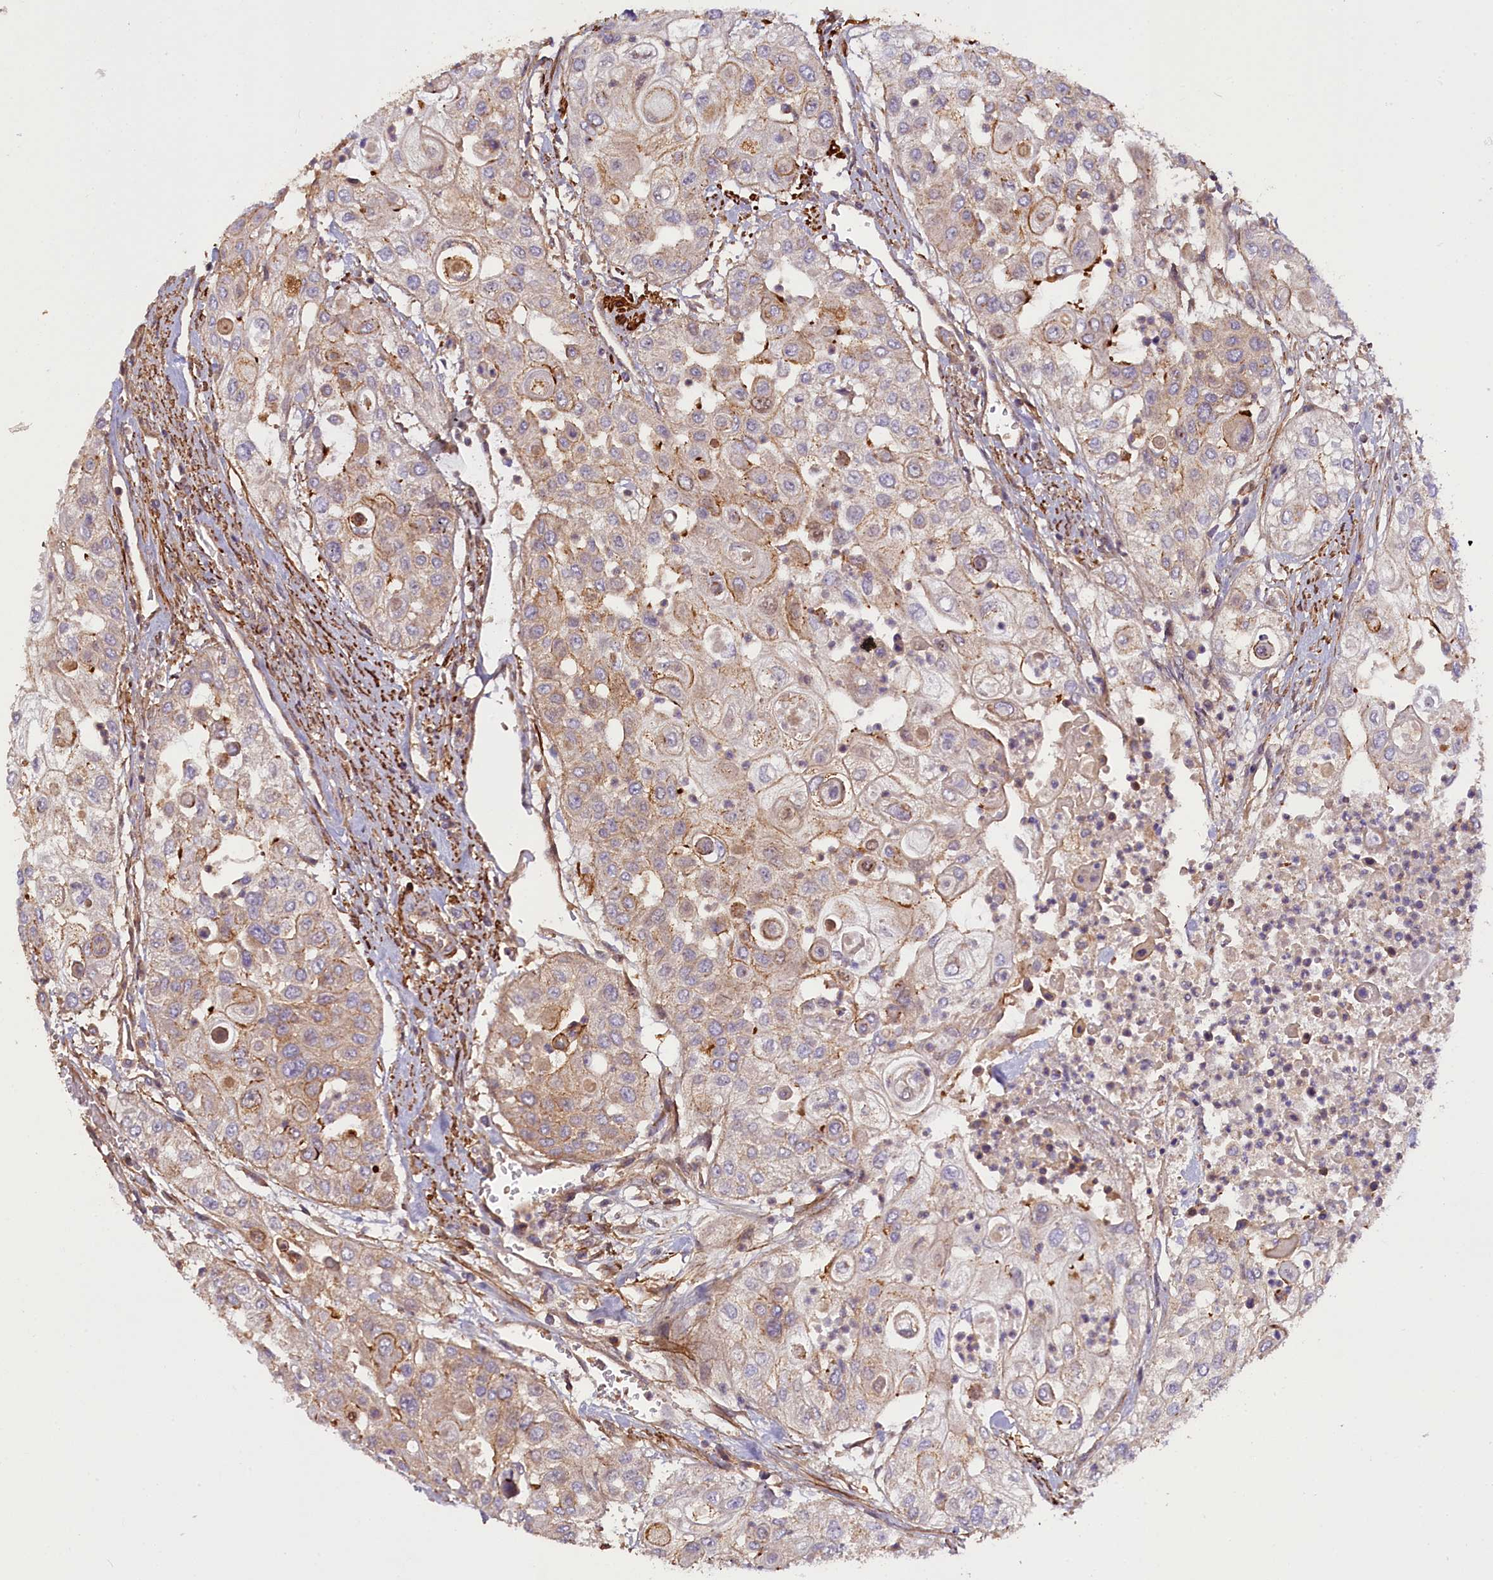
{"staining": {"intensity": "weak", "quantity": "25%-75%", "location": "cytoplasmic/membranous"}, "tissue": "urothelial cancer", "cell_type": "Tumor cells", "image_type": "cancer", "snomed": [{"axis": "morphology", "description": "Urothelial carcinoma, High grade"}, {"axis": "topography", "description": "Urinary bladder"}], "caption": "Urothelial carcinoma (high-grade) stained with a protein marker shows weak staining in tumor cells.", "gene": "FUZ", "patient": {"sex": "female", "age": 79}}